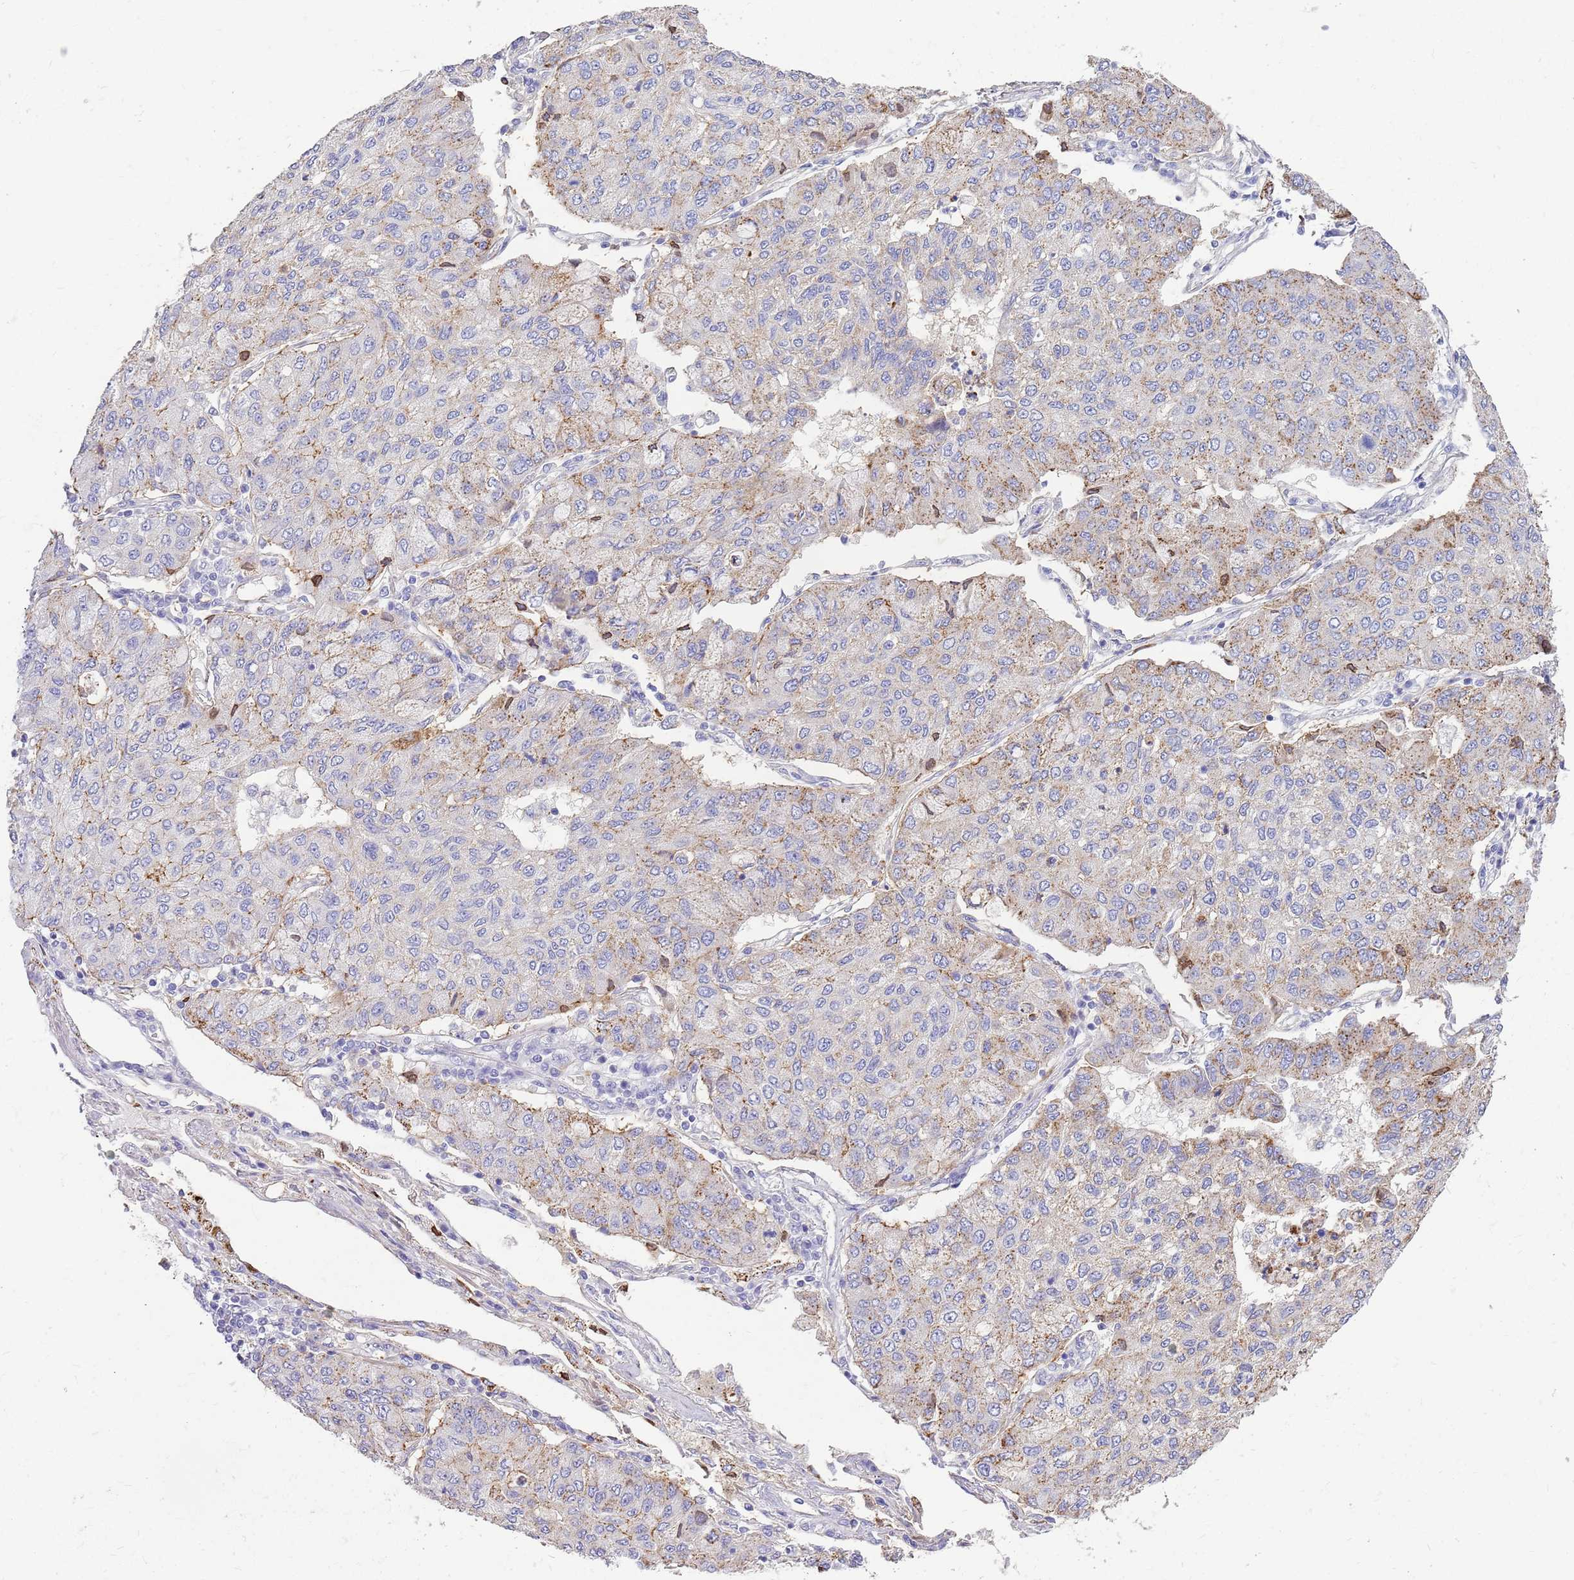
{"staining": {"intensity": "weak", "quantity": "<25%", "location": "cytoplasmic/membranous"}, "tissue": "lung cancer", "cell_type": "Tumor cells", "image_type": "cancer", "snomed": [{"axis": "morphology", "description": "Squamous cell carcinoma, NOS"}, {"axis": "topography", "description": "Lung"}], "caption": "IHC of human lung squamous cell carcinoma reveals no expression in tumor cells.", "gene": "ZDHHC1", "patient": {"sex": "male", "age": 74}}